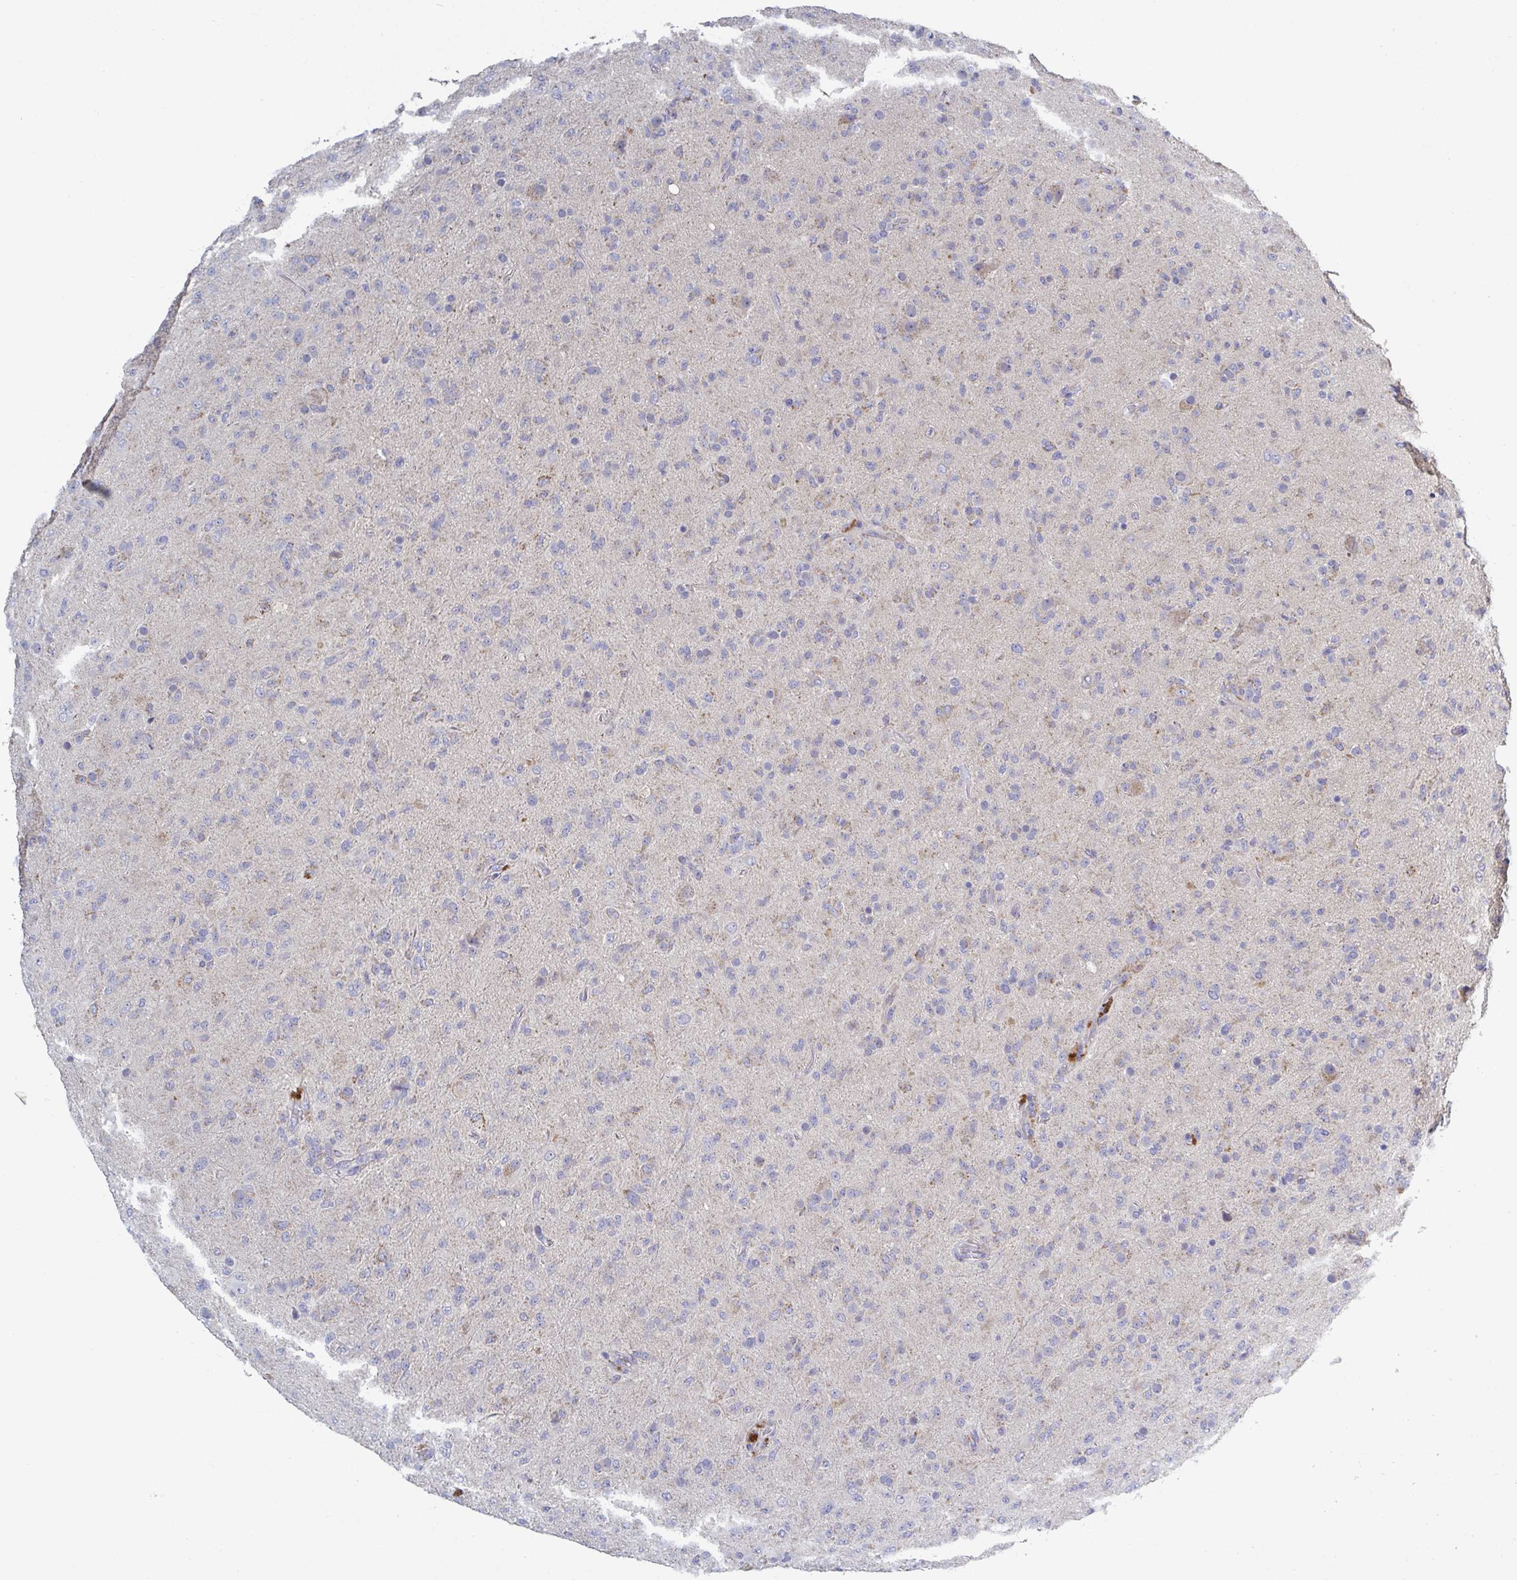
{"staining": {"intensity": "weak", "quantity": "<25%", "location": "cytoplasmic/membranous"}, "tissue": "glioma", "cell_type": "Tumor cells", "image_type": "cancer", "snomed": [{"axis": "morphology", "description": "Glioma, malignant, Low grade"}, {"axis": "topography", "description": "Brain"}], "caption": "Tumor cells are negative for brown protein staining in malignant glioma (low-grade). Brightfield microscopy of immunohistochemistry (IHC) stained with DAB (3,3'-diaminobenzidine) (brown) and hematoxylin (blue), captured at high magnification.", "gene": "GALNT13", "patient": {"sex": "male", "age": 65}}